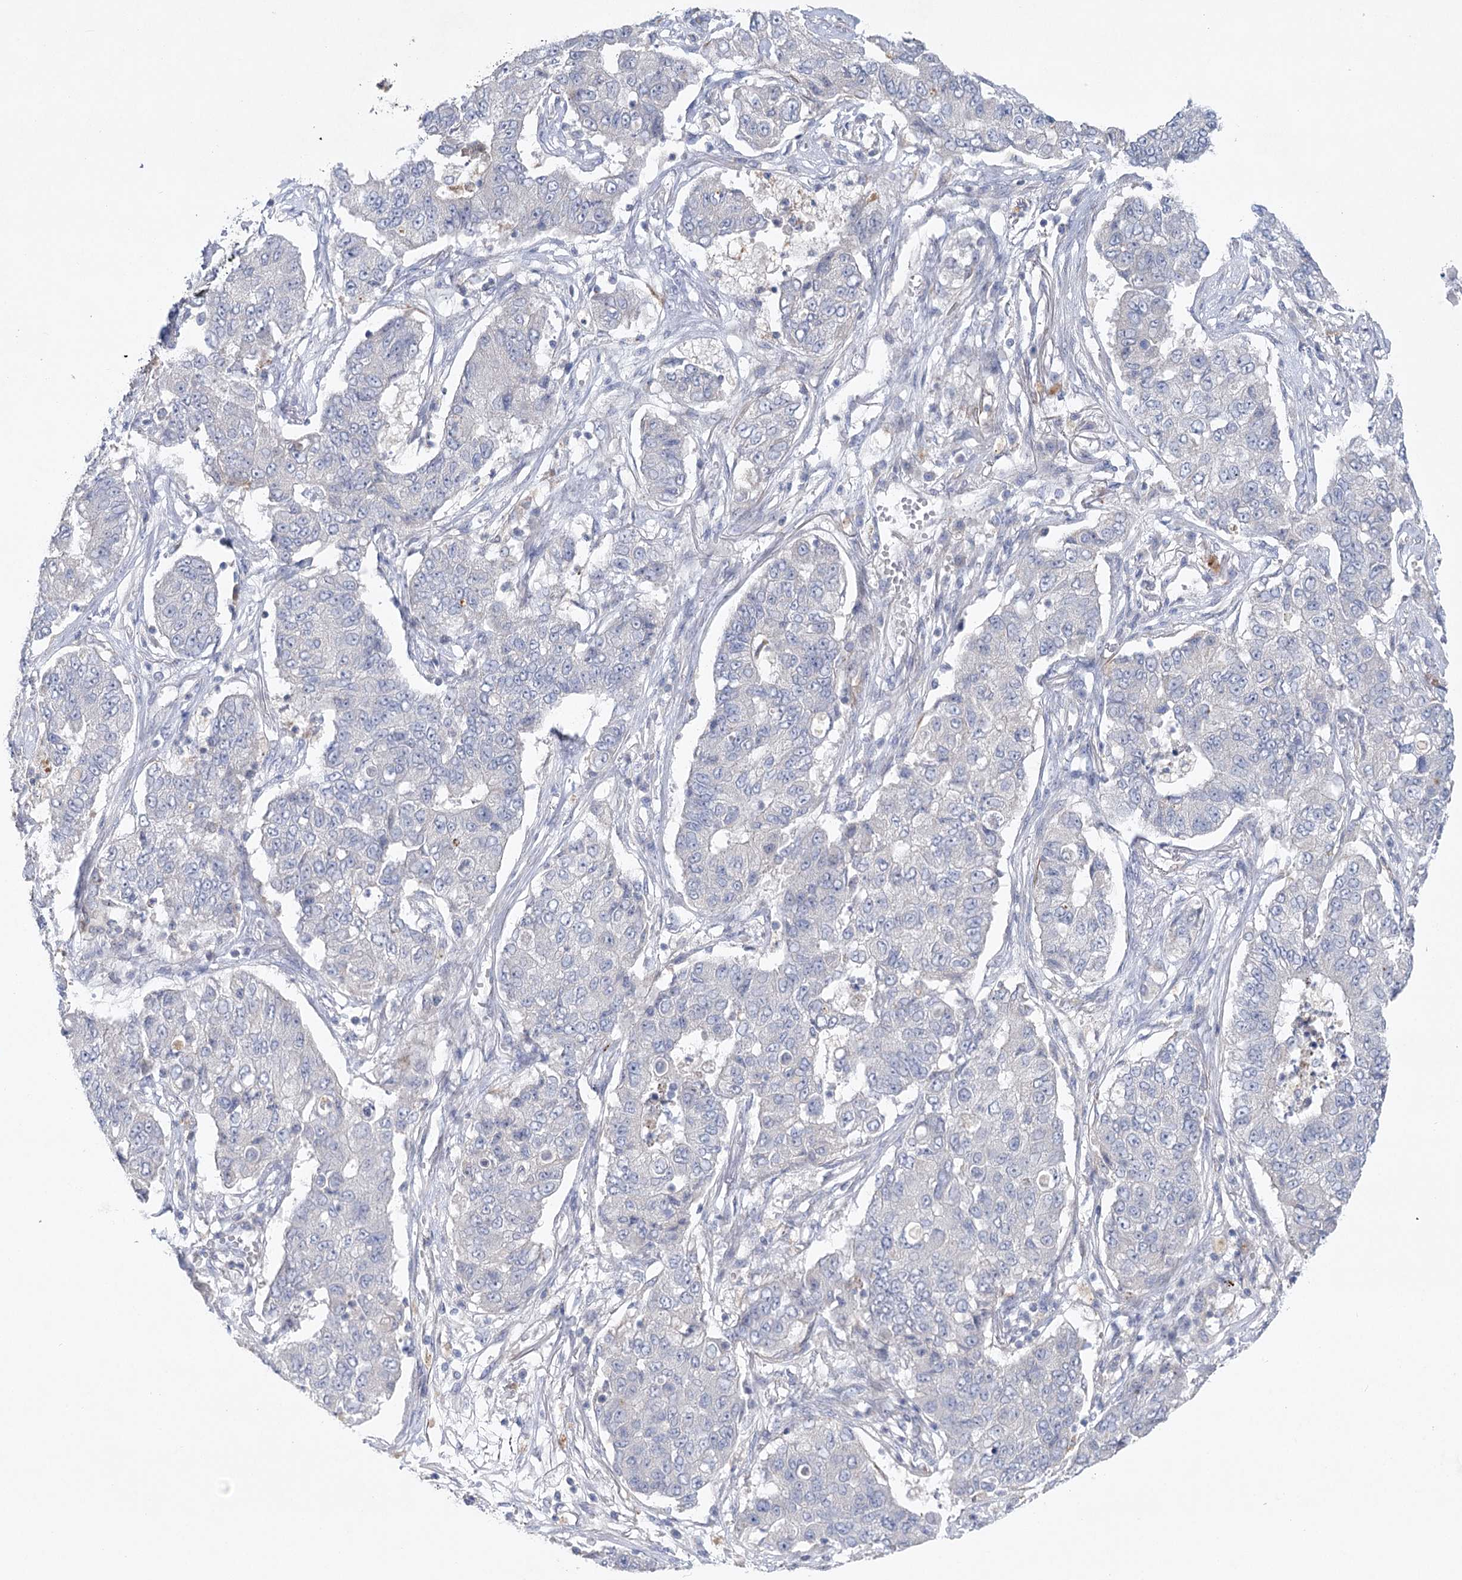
{"staining": {"intensity": "negative", "quantity": "none", "location": "none"}, "tissue": "lung cancer", "cell_type": "Tumor cells", "image_type": "cancer", "snomed": [{"axis": "morphology", "description": "Squamous cell carcinoma, NOS"}, {"axis": "topography", "description": "Lung"}], "caption": "This is an IHC micrograph of human lung squamous cell carcinoma. There is no positivity in tumor cells.", "gene": "SCN11A", "patient": {"sex": "male", "age": 74}}